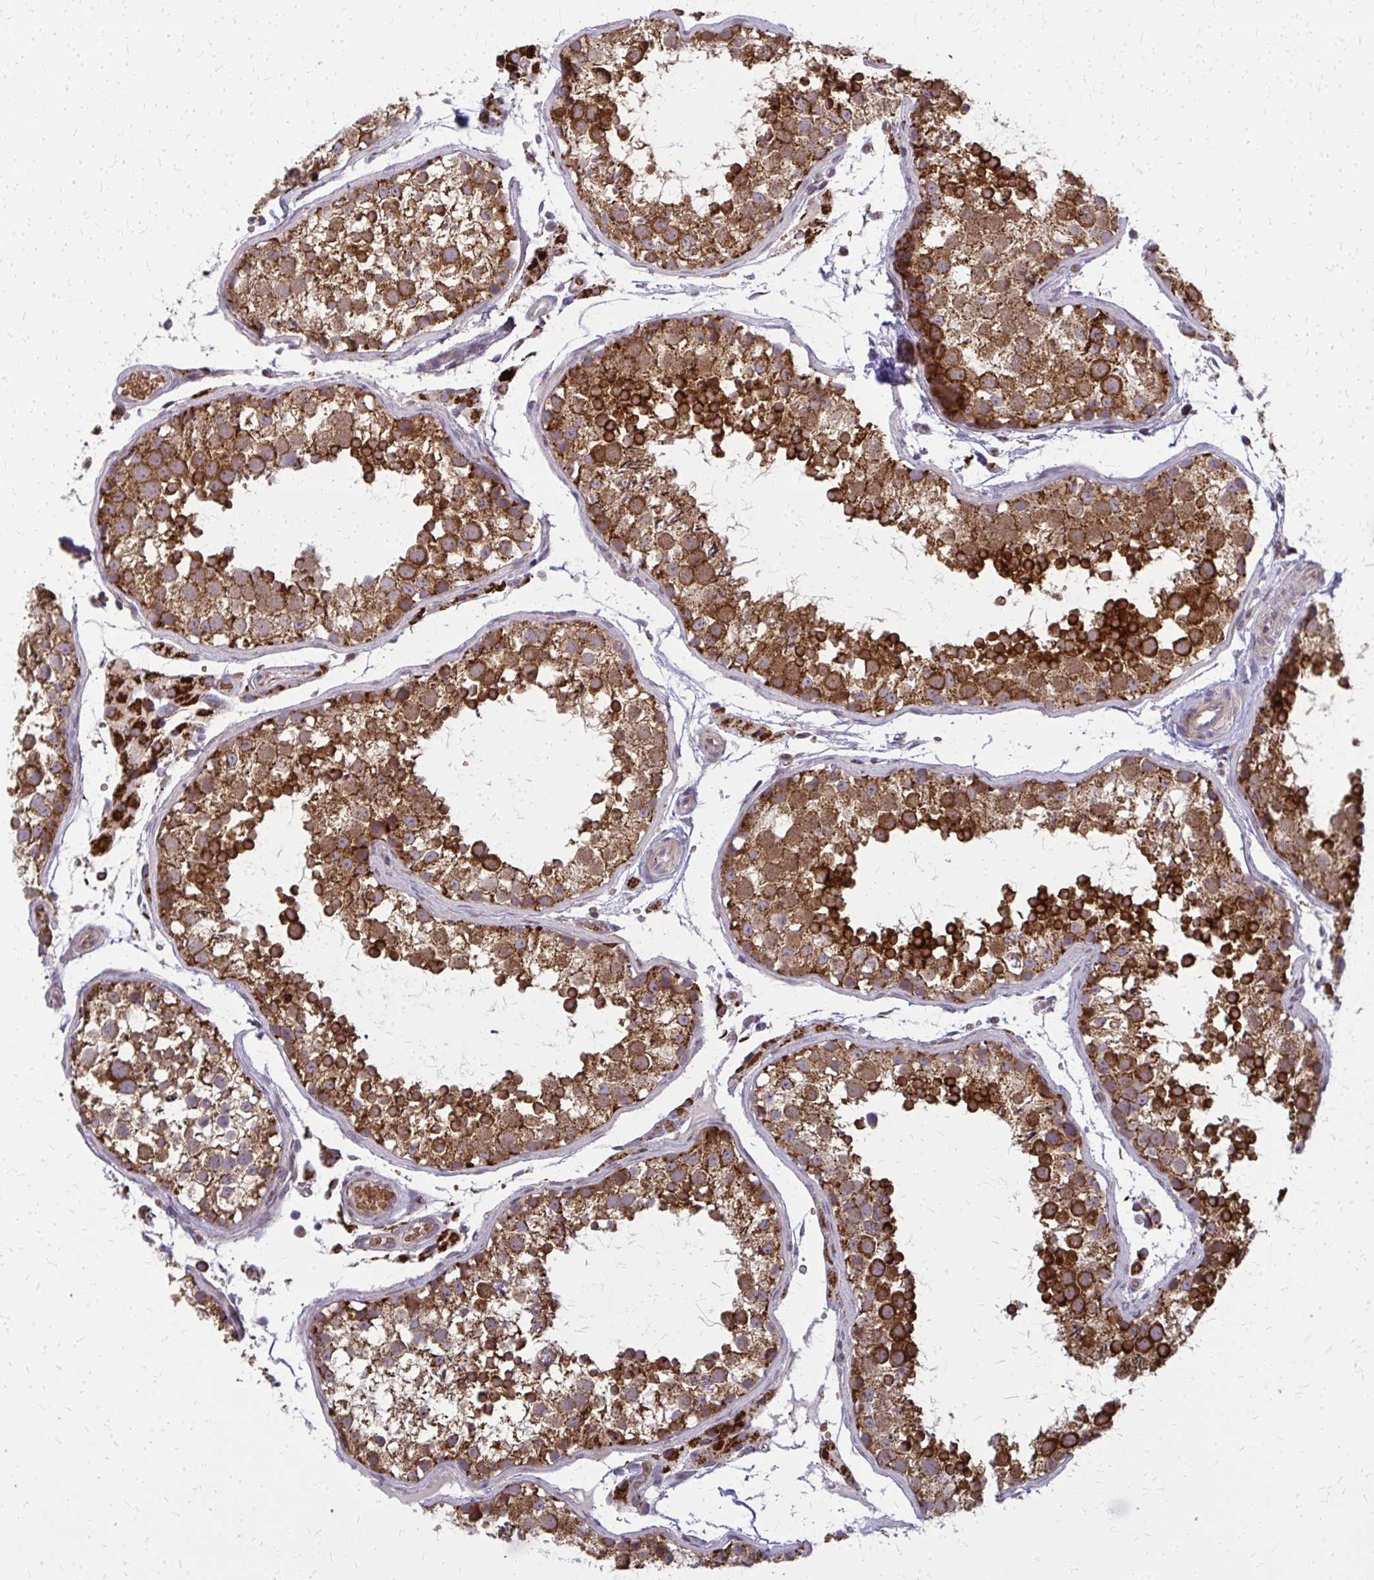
{"staining": {"intensity": "strong", "quantity": ">75%", "location": "cytoplasmic/membranous"}, "tissue": "testis", "cell_type": "Cells in seminiferous ducts", "image_type": "normal", "snomed": [{"axis": "morphology", "description": "Normal tissue, NOS"}, {"axis": "topography", "description": "Testis"}], "caption": "Immunohistochemical staining of unremarkable human testis reveals strong cytoplasmic/membranous protein expression in approximately >75% of cells in seminiferous ducts. The protein is stained brown, and the nuclei are stained in blue (DAB IHC with brightfield microscopy, high magnification).", "gene": "MCCC1", "patient": {"sex": "male", "age": 29}}